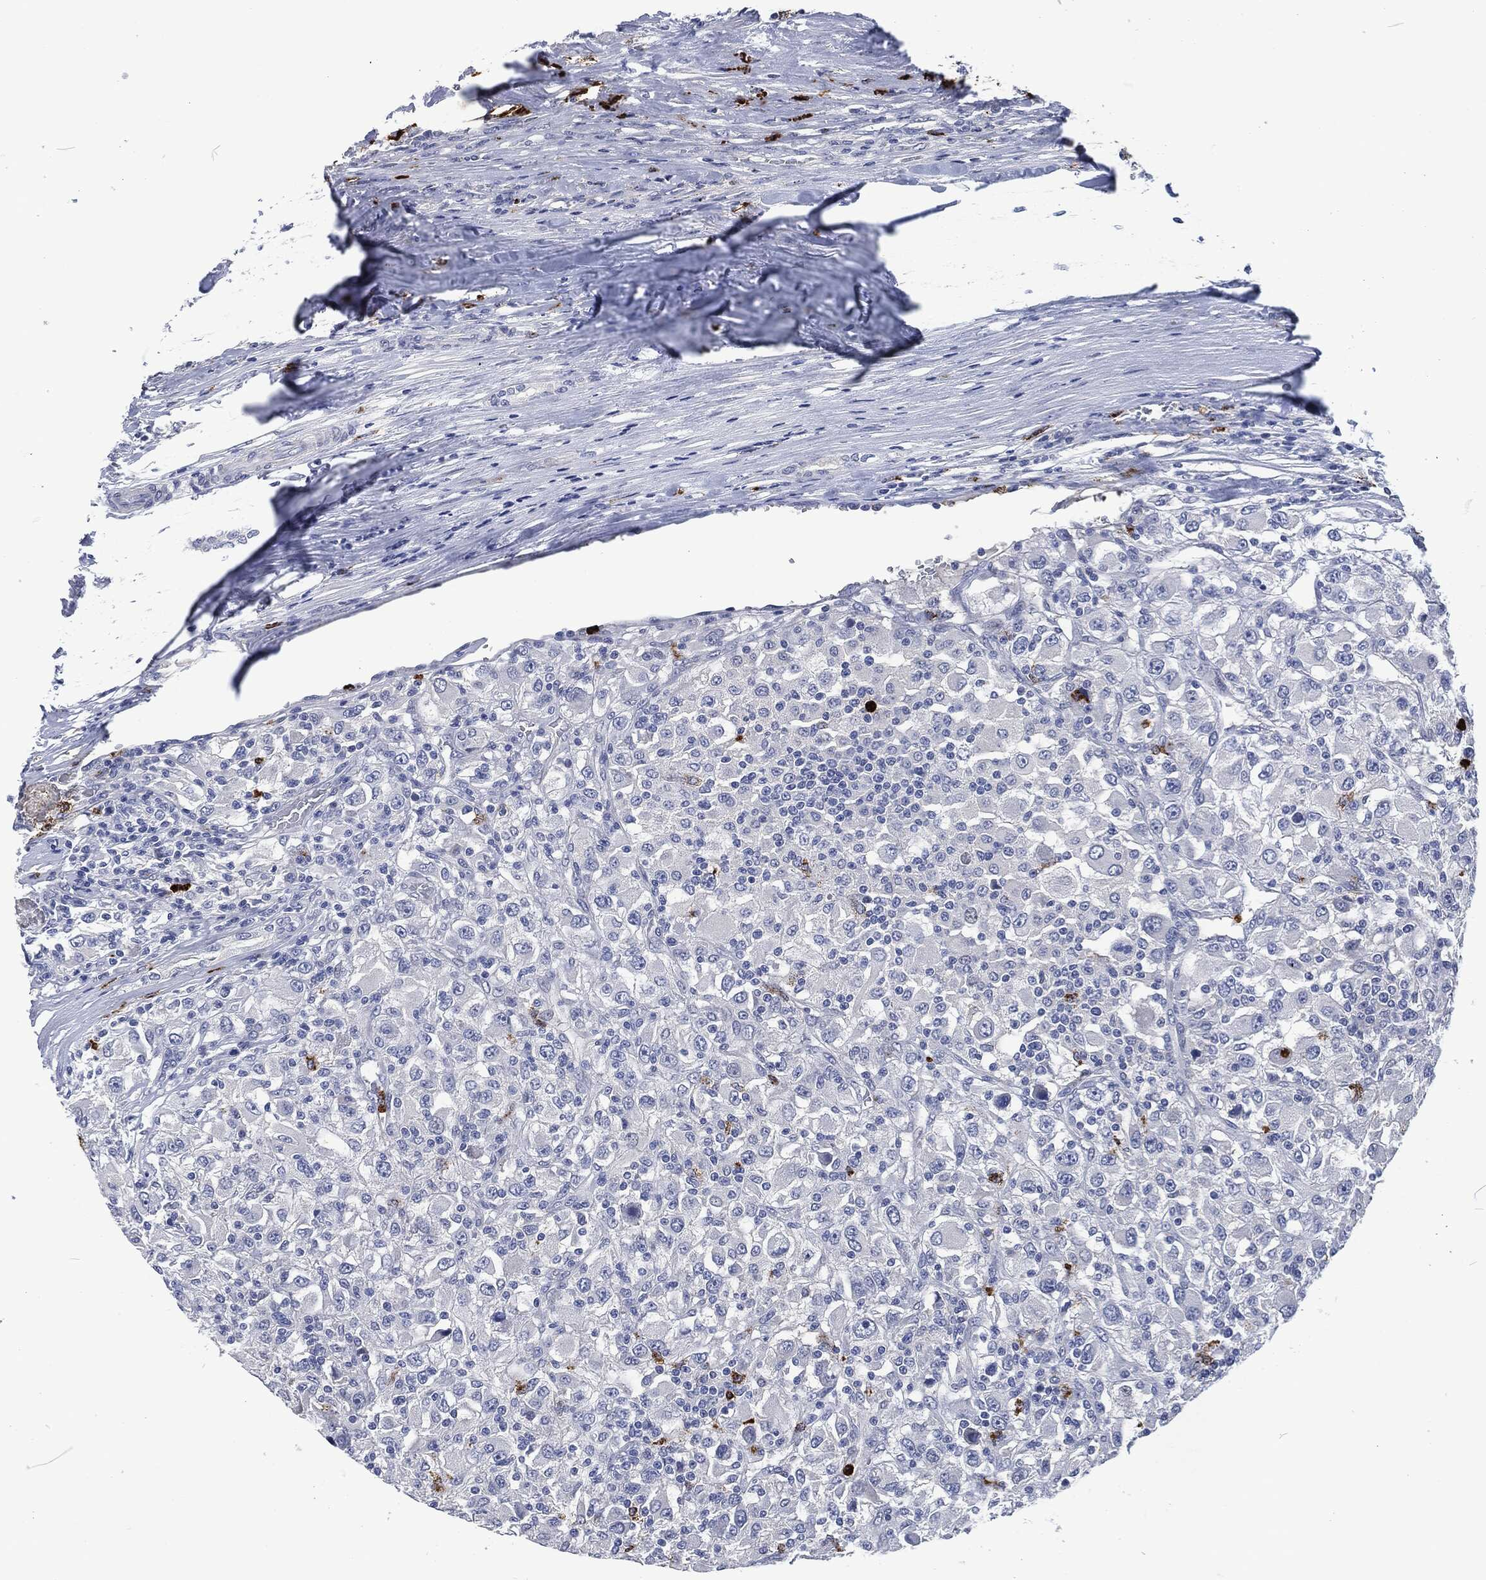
{"staining": {"intensity": "negative", "quantity": "none", "location": "none"}, "tissue": "renal cancer", "cell_type": "Tumor cells", "image_type": "cancer", "snomed": [{"axis": "morphology", "description": "Adenocarcinoma, NOS"}, {"axis": "topography", "description": "Kidney"}], "caption": "Tumor cells show no significant positivity in renal cancer.", "gene": "MPO", "patient": {"sex": "female", "age": 67}}